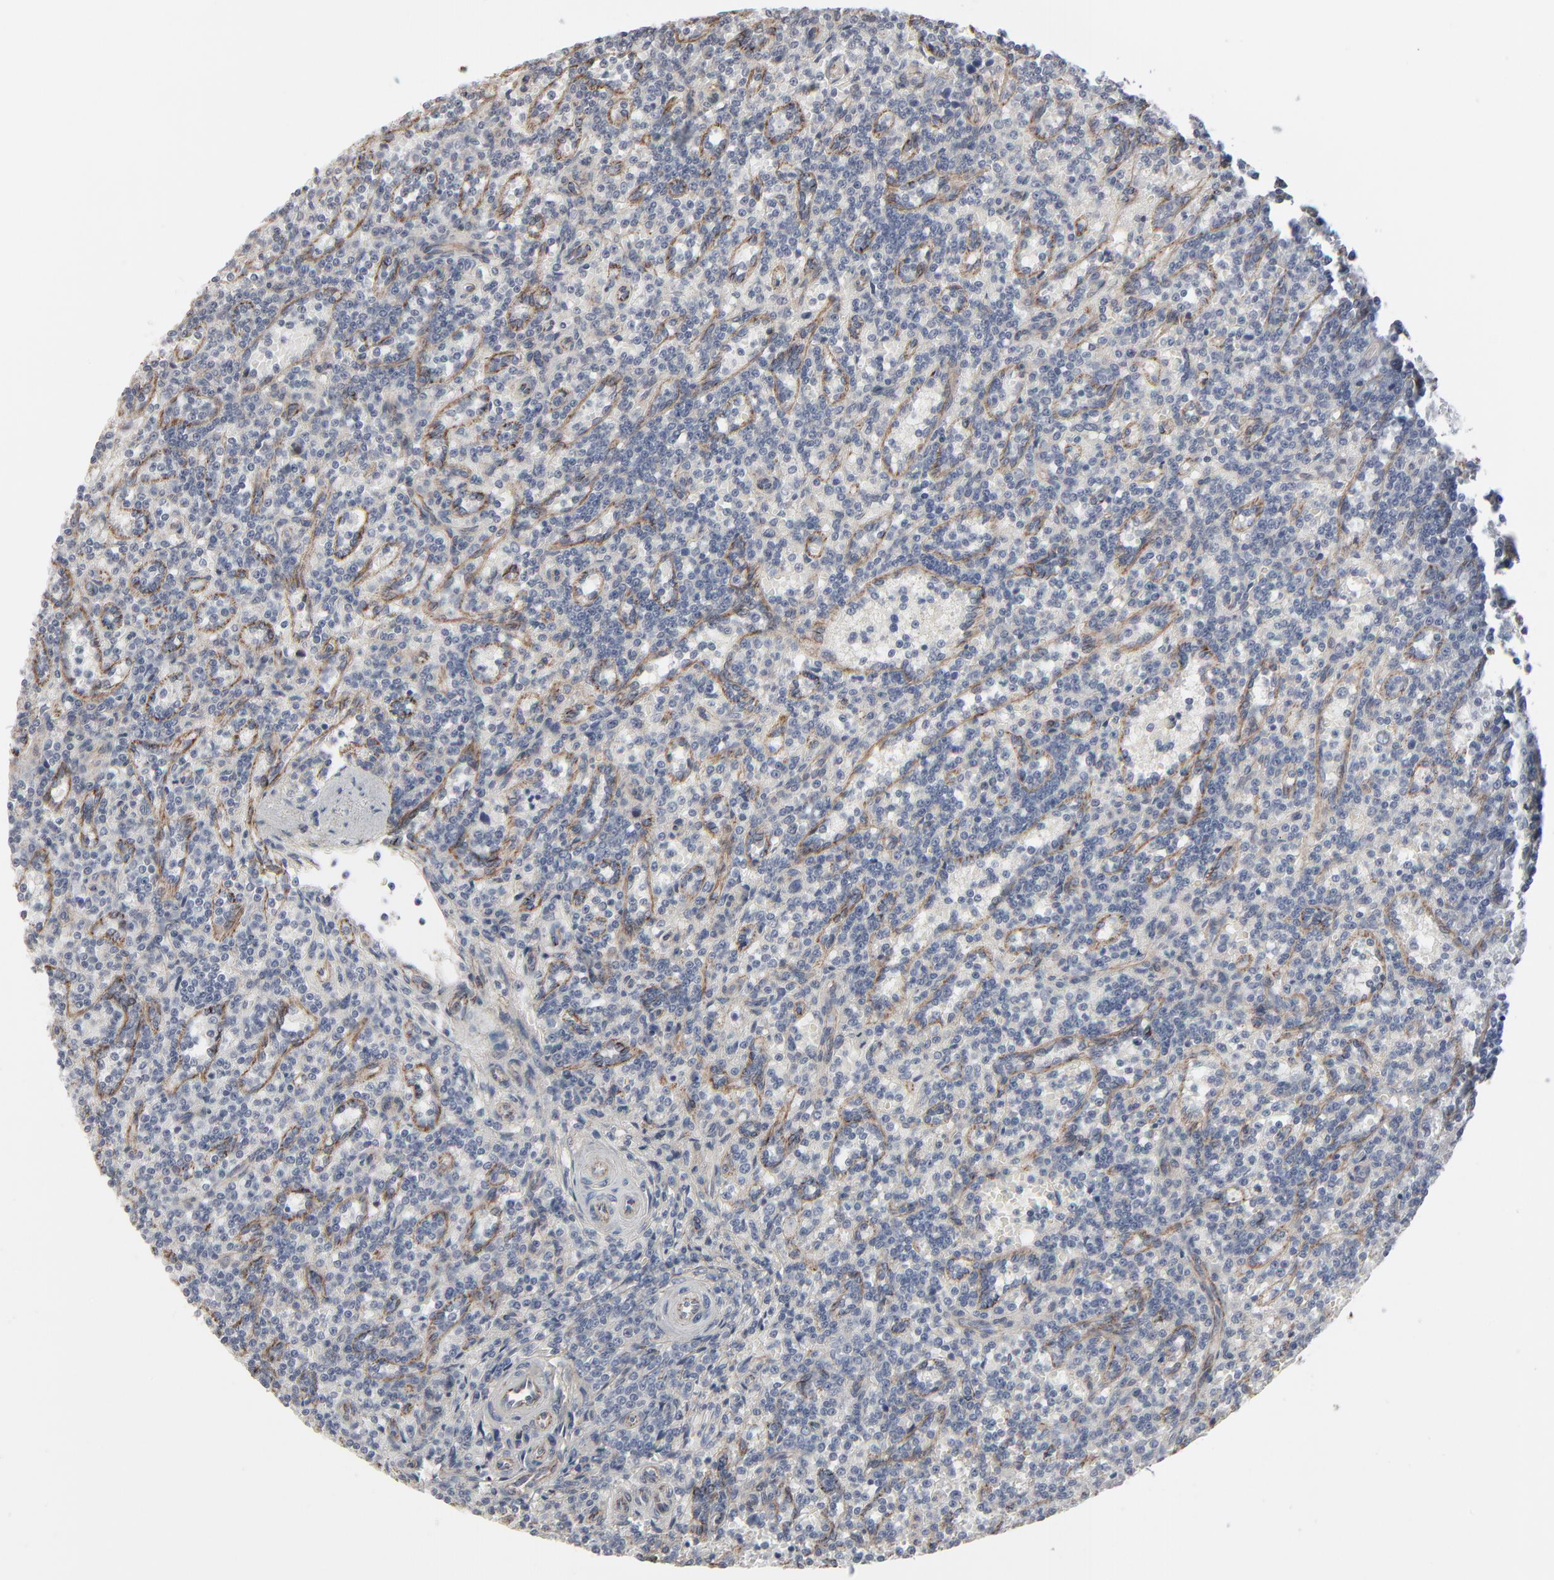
{"staining": {"intensity": "negative", "quantity": "none", "location": "none"}, "tissue": "lymphoma", "cell_type": "Tumor cells", "image_type": "cancer", "snomed": [{"axis": "morphology", "description": "Malignant lymphoma, non-Hodgkin's type, Low grade"}, {"axis": "topography", "description": "Spleen"}], "caption": "An immunohistochemistry (IHC) histopathology image of lymphoma is shown. There is no staining in tumor cells of lymphoma.", "gene": "CTNND1", "patient": {"sex": "male", "age": 73}}